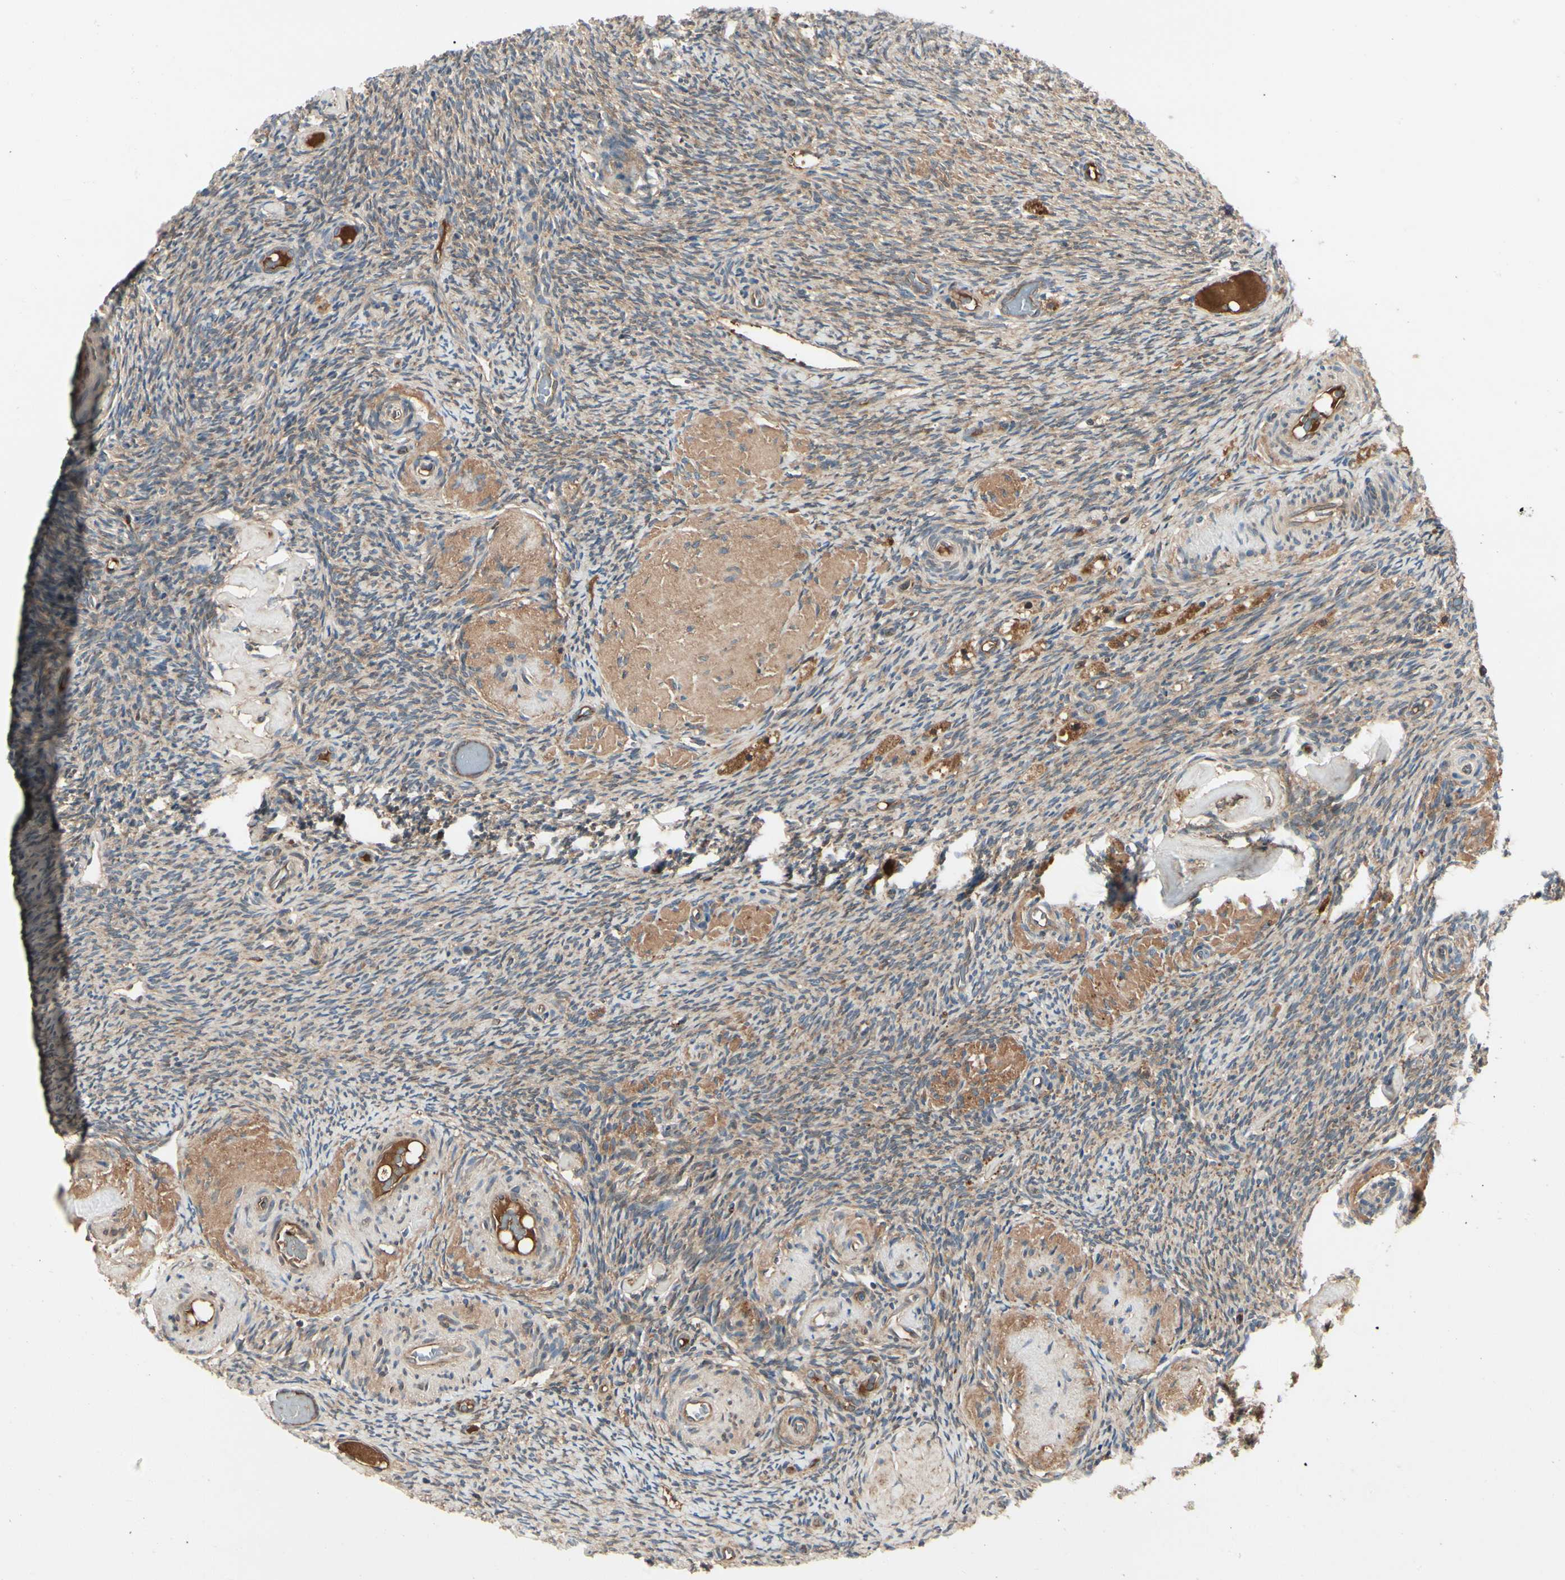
{"staining": {"intensity": "moderate", "quantity": ">75%", "location": "cytoplasmic/membranous"}, "tissue": "ovary", "cell_type": "Ovarian stroma cells", "image_type": "normal", "snomed": [{"axis": "morphology", "description": "Normal tissue, NOS"}, {"axis": "topography", "description": "Ovary"}], "caption": "High-power microscopy captured an IHC photomicrograph of unremarkable ovary, revealing moderate cytoplasmic/membranous staining in approximately >75% of ovarian stroma cells.", "gene": "RNF14", "patient": {"sex": "female", "age": 60}}